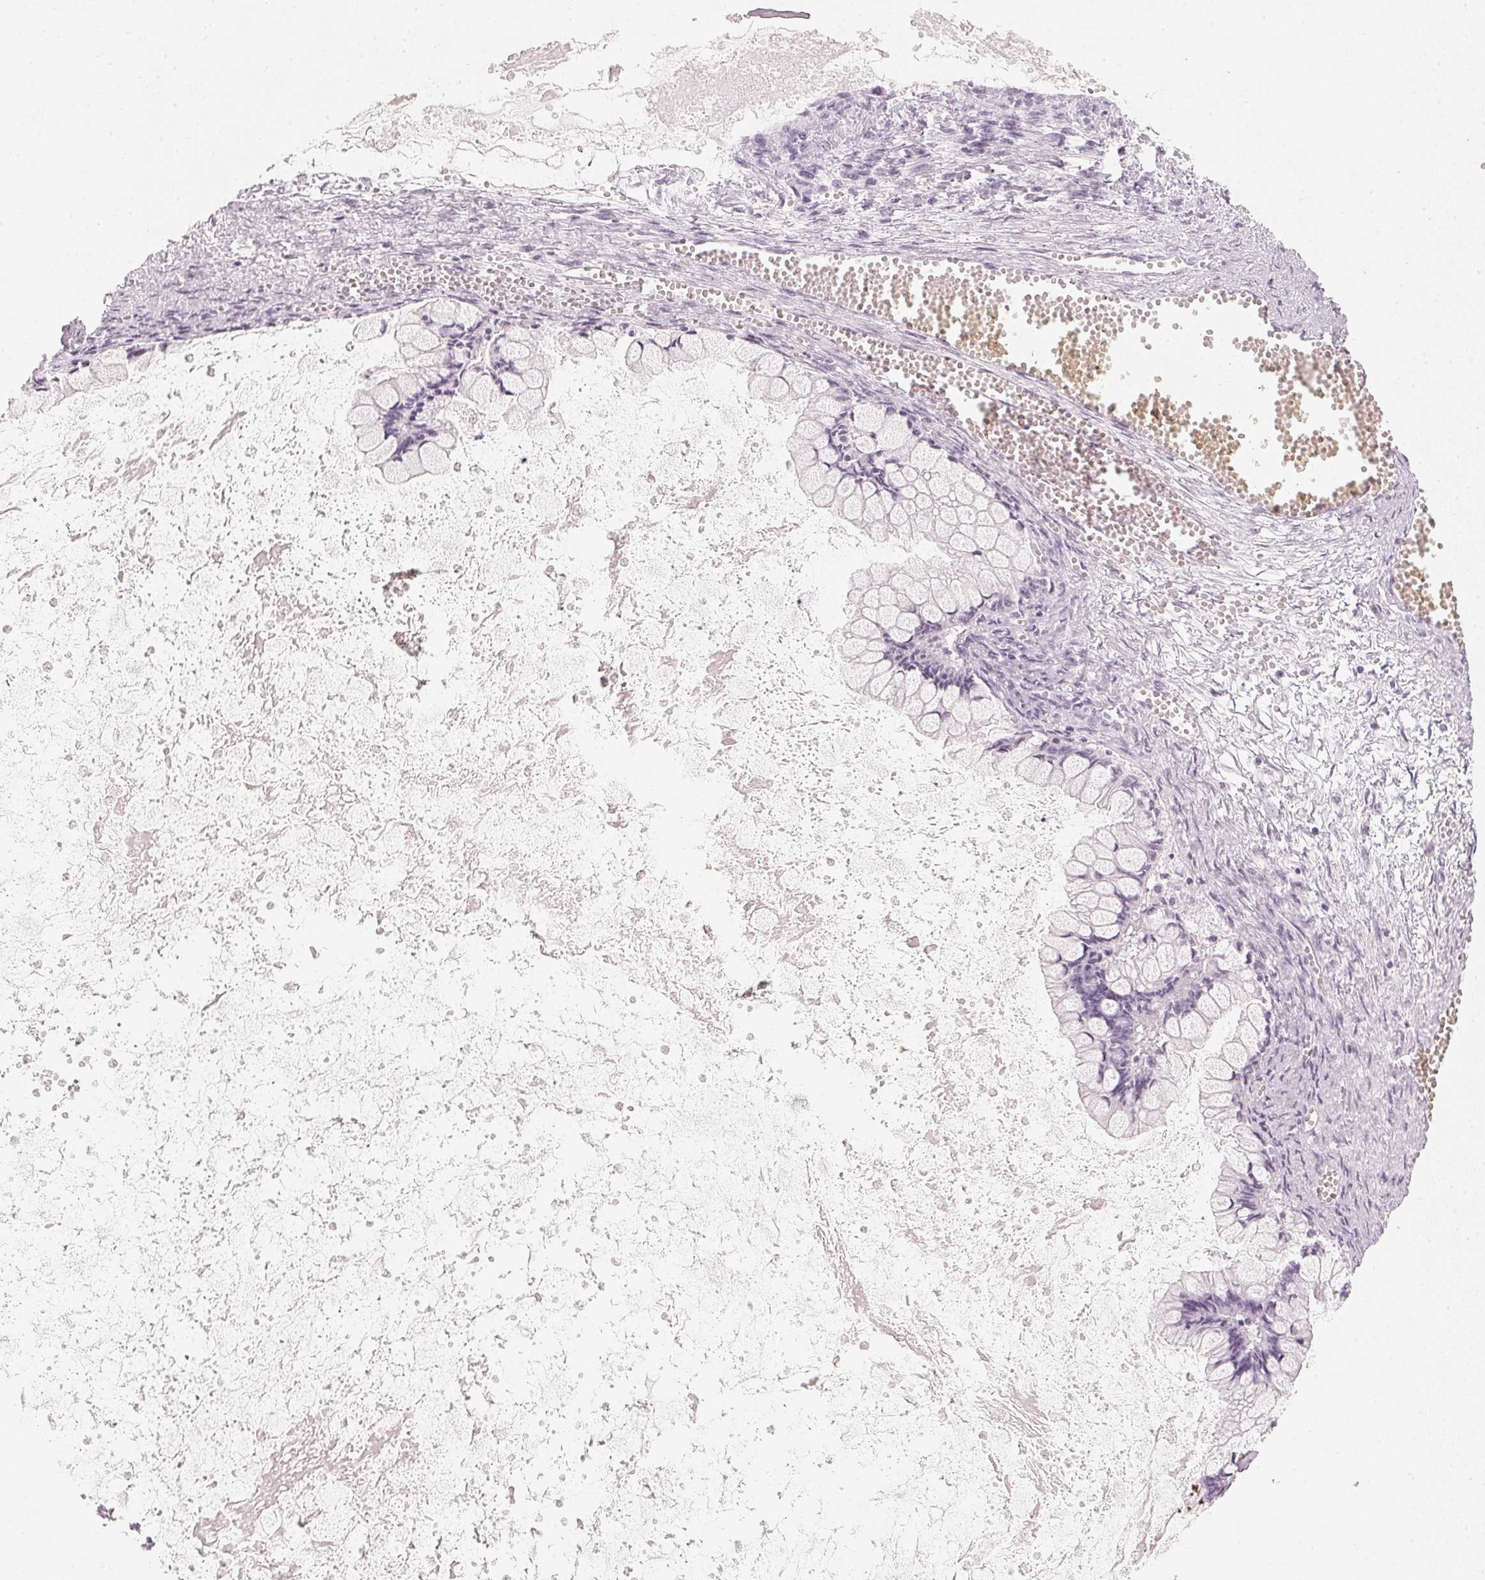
{"staining": {"intensity": "negative", "quantity": "none", "location": "none"}, "tissue": "ovarian cancer", "cell_type": "Tumor cells", "image_type": "cancer", "snomed": [{"axis": "morphology", "description": "Cystadenocarcinoma, mucinous, NOS"}, {"axis": "topography", "description": "Ovary"}], "caption": "There is no significant staining in tumor cells of ovarian cancer. (Immunohistochemistry (ihc), brightfield microscopy, high magnification).", "gene": "SLC22A8", "patient": {"sex": "female", "age": 67}}